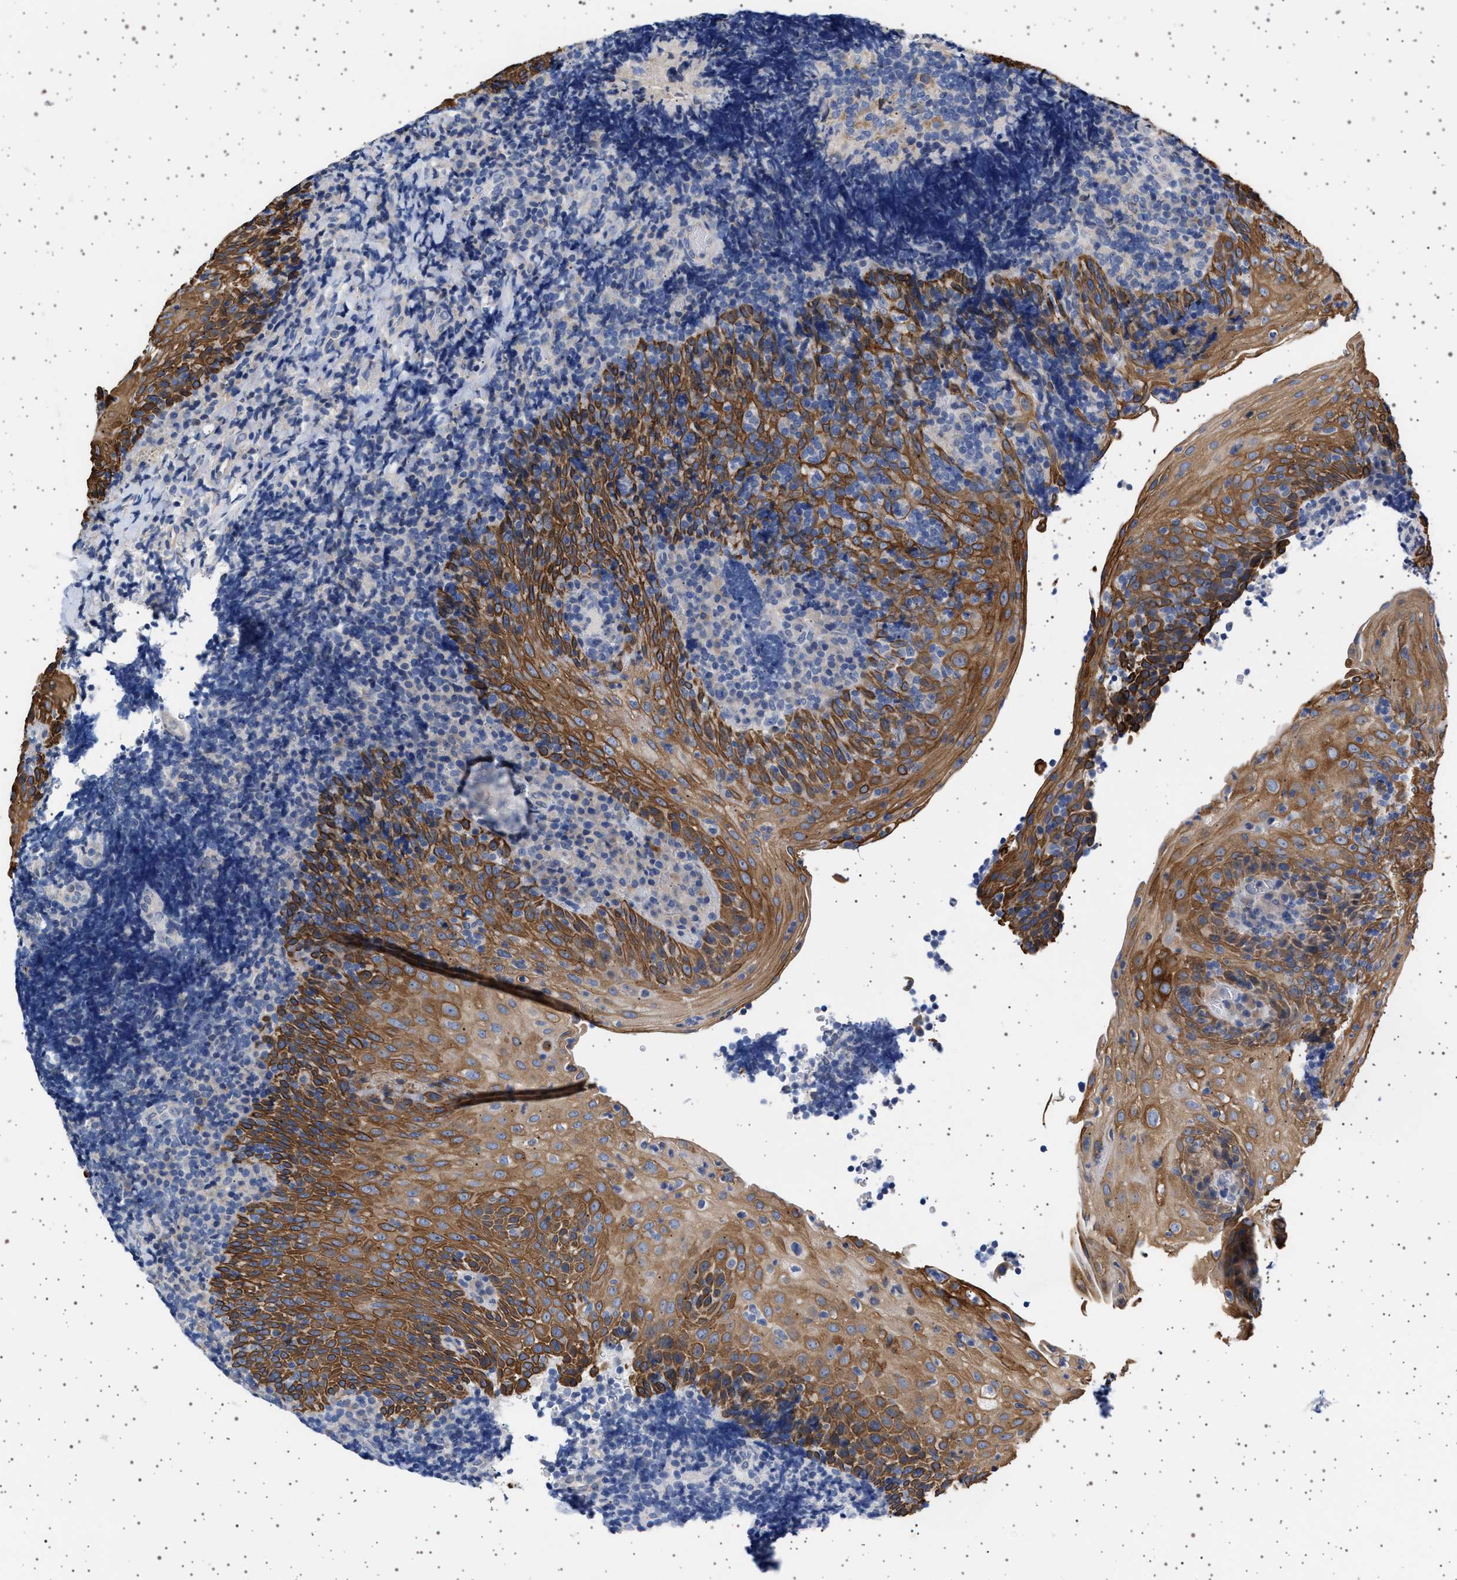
{"staining": {"intensity": "weak", "quantity": "<25%", "location": "cytoplasmic/membranous"}, "tissue": "tonsil", "cell_type": "Germinal center cells", "image_type": "normal", "snomed": [{"axis": "morphology", "description": "Normal tissue, NOS"}, {"axis": "topography", "description": "Tonsil"}], "caption": "IHC of benign human tonsil reveals no expression in germinal center cells.", "gene": "TRMT10B", "patient": {"sex": "male", "age": 37}}